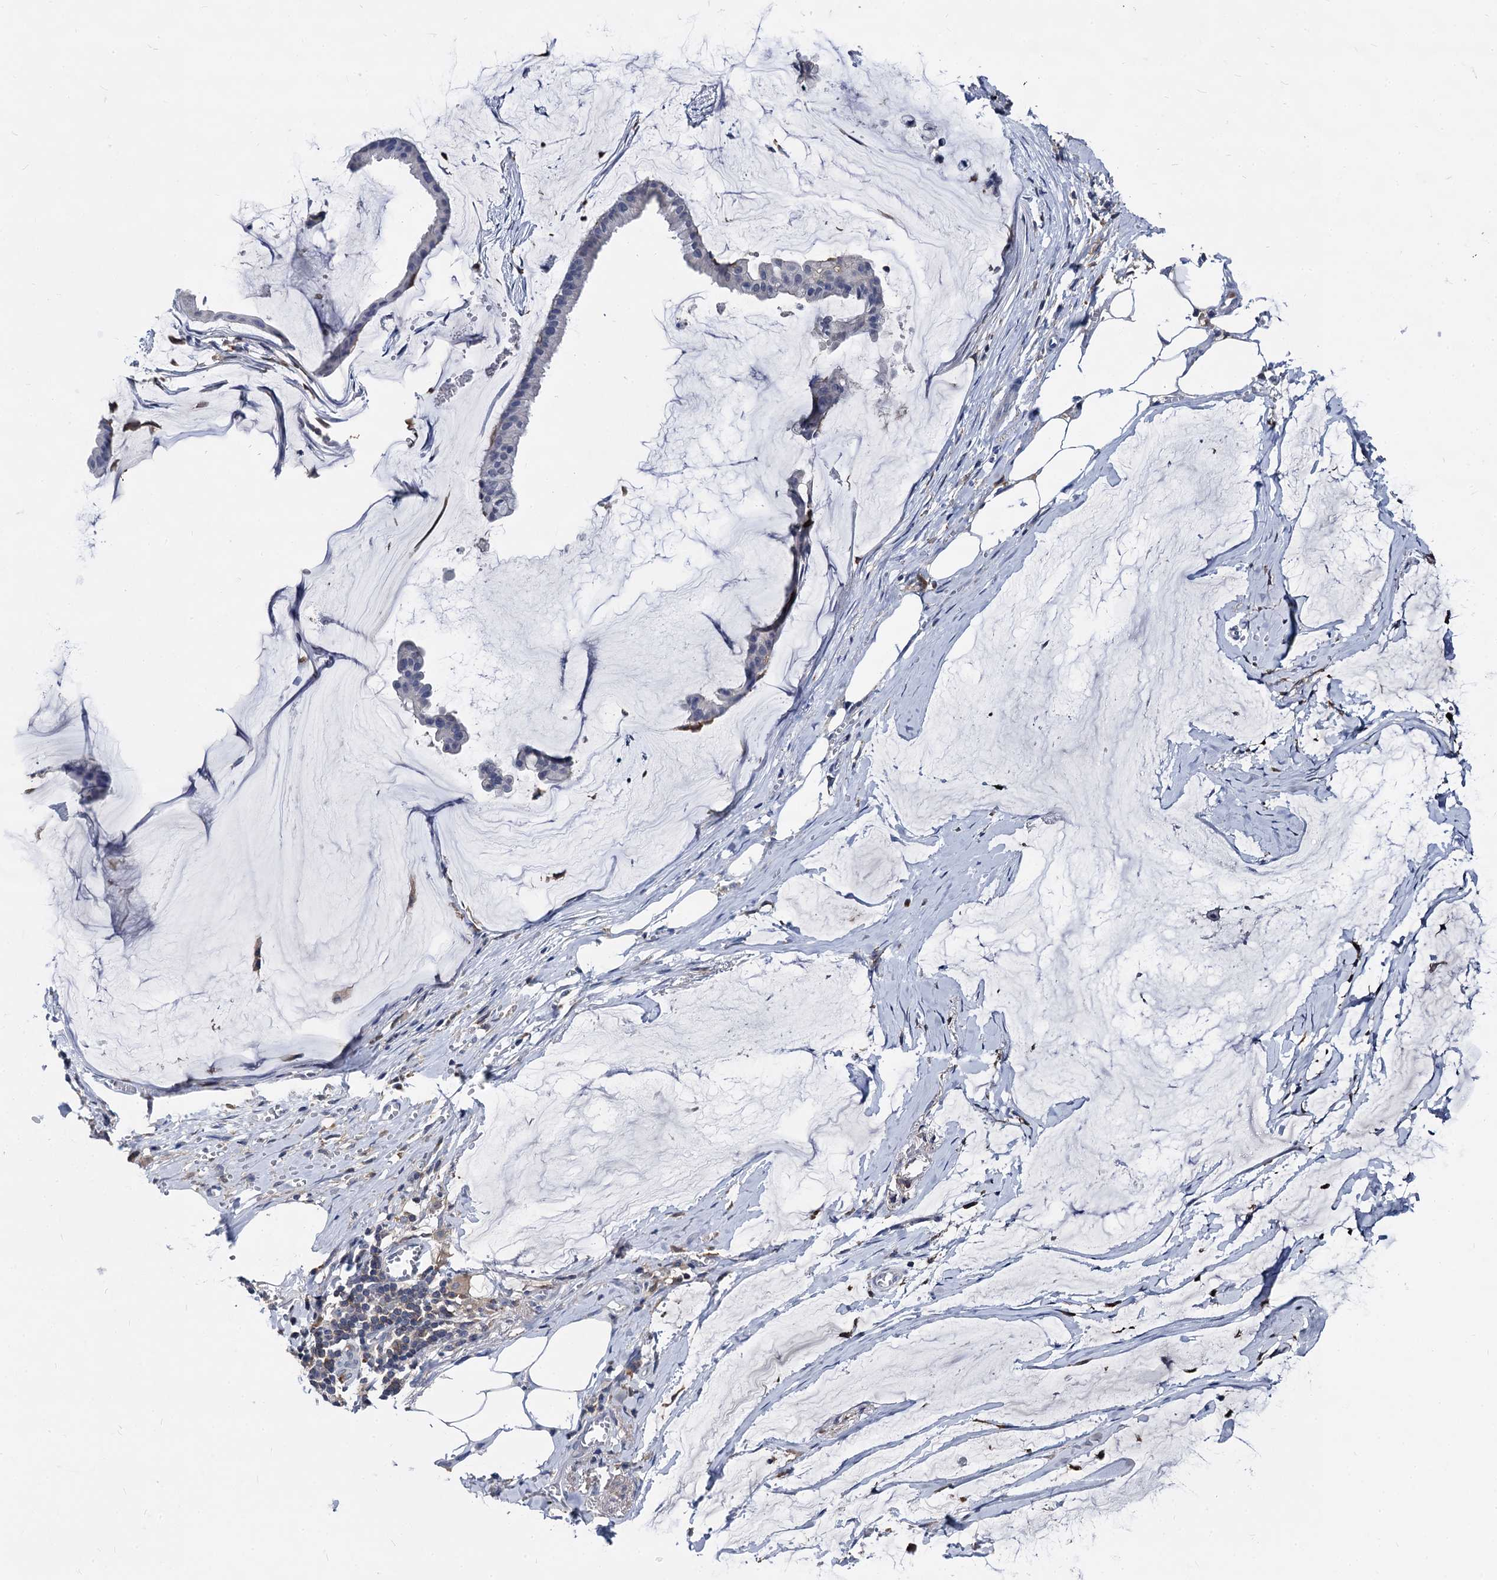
{"staining": {"intensity": "negative", "quantity": "none", "location": "none"}, "tissue": "ovarian cancer", "cell_type": "Tumor cells", "image_type": "cancer", "snomed": [{"axis": "morphology", "description": "Cystadenocarcinoma, mucinous, NOS"}, {"axis": "topography", "description": "Ovary"}], "caption": "Mucinous cystadenocarcinoma (ovarian) stained for a protein using immunohistochemistry exhibits no expression tumor cells.", "gene": "RHOG", "patient": {"sex": "female", "age": 73}}